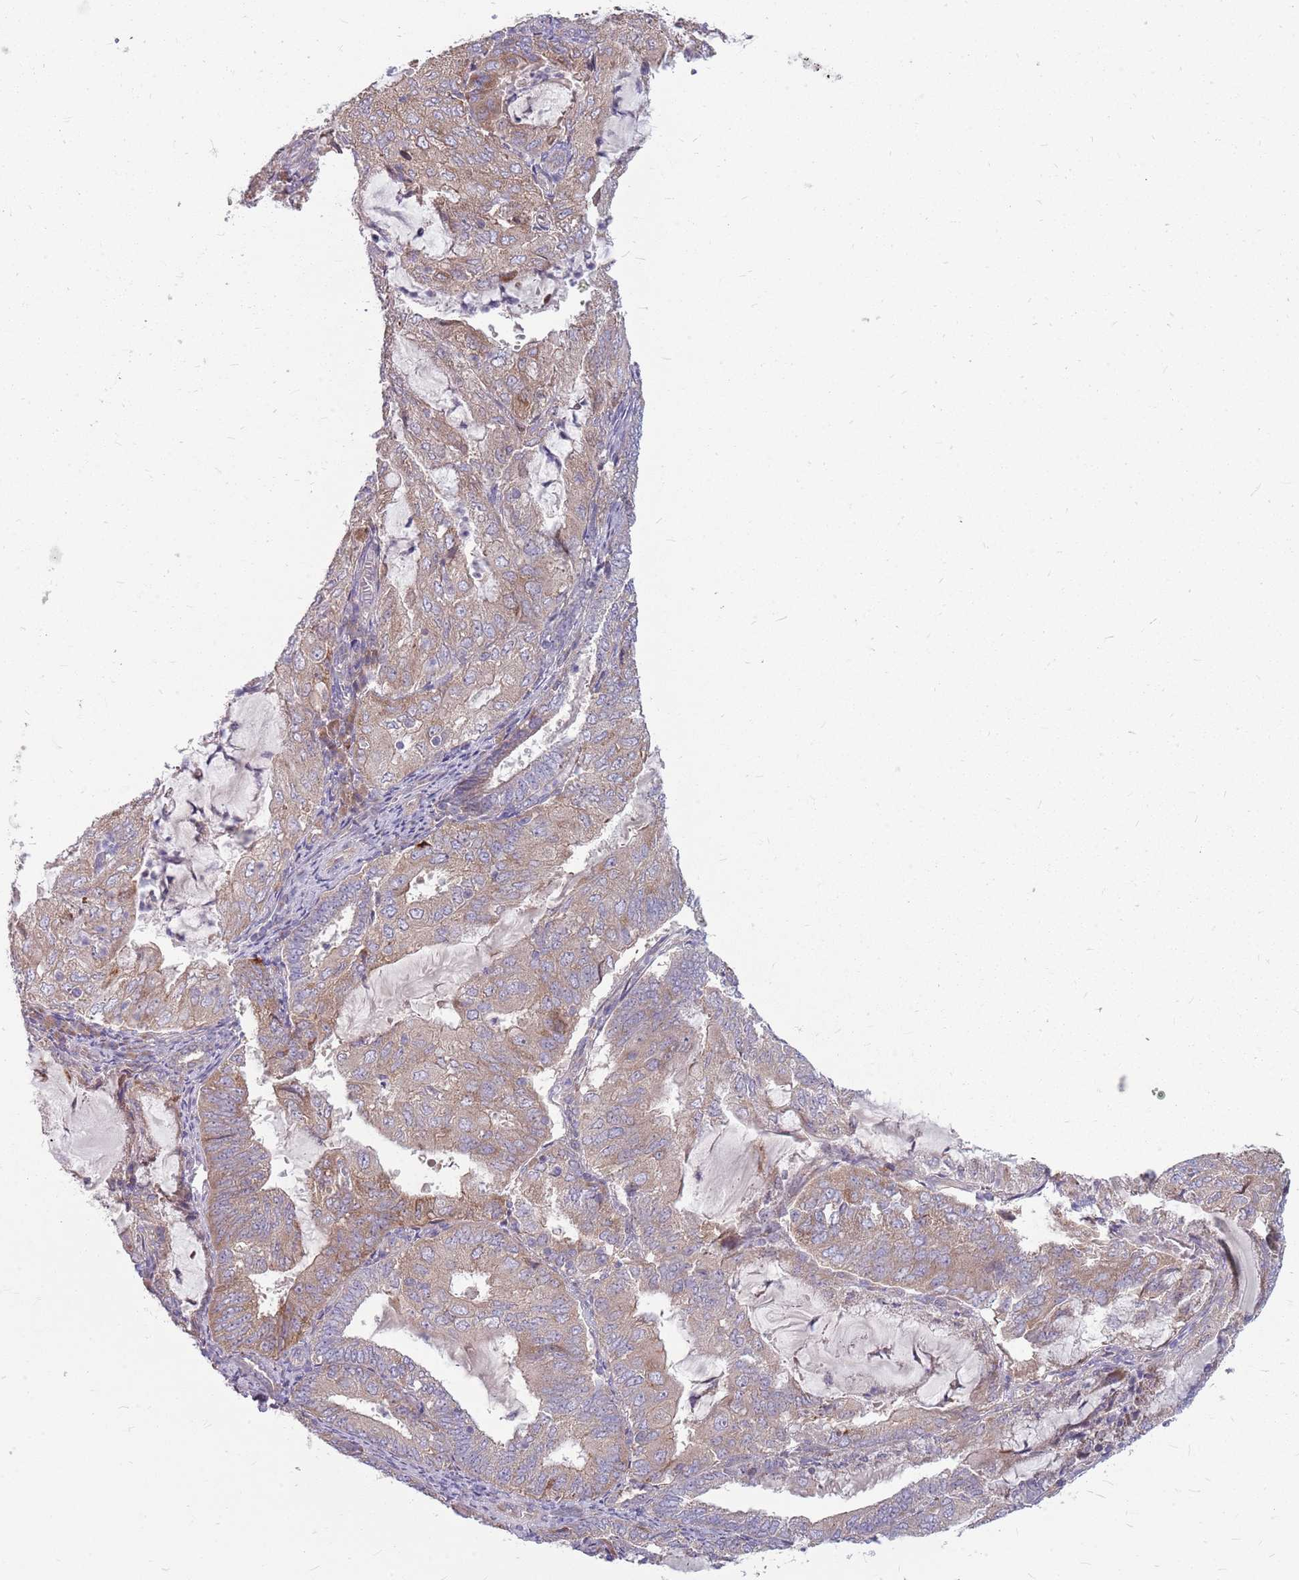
{"staining": {"intensity": "weak", "quantity": "25%-75%", "location": "cytoplasmic/membranous"}, "tissue": "endometrial cancer", "cell_type": "Tumor cells", "image_type": "cancer", "snomed": [{"axis": "morphology", "description": "Adenocarcinoma, NOS"}, {"axis": "topography", "description": "Endometrium"}], "caption": "Weak cytoplasmic/membranous positivity for a protein is present in approximately 25%-75% of tumor cells of endometrial adenocarcinoma using IHC.", "gene": "PPP1R27", "patient": {"sex": "female", "age": 81}}